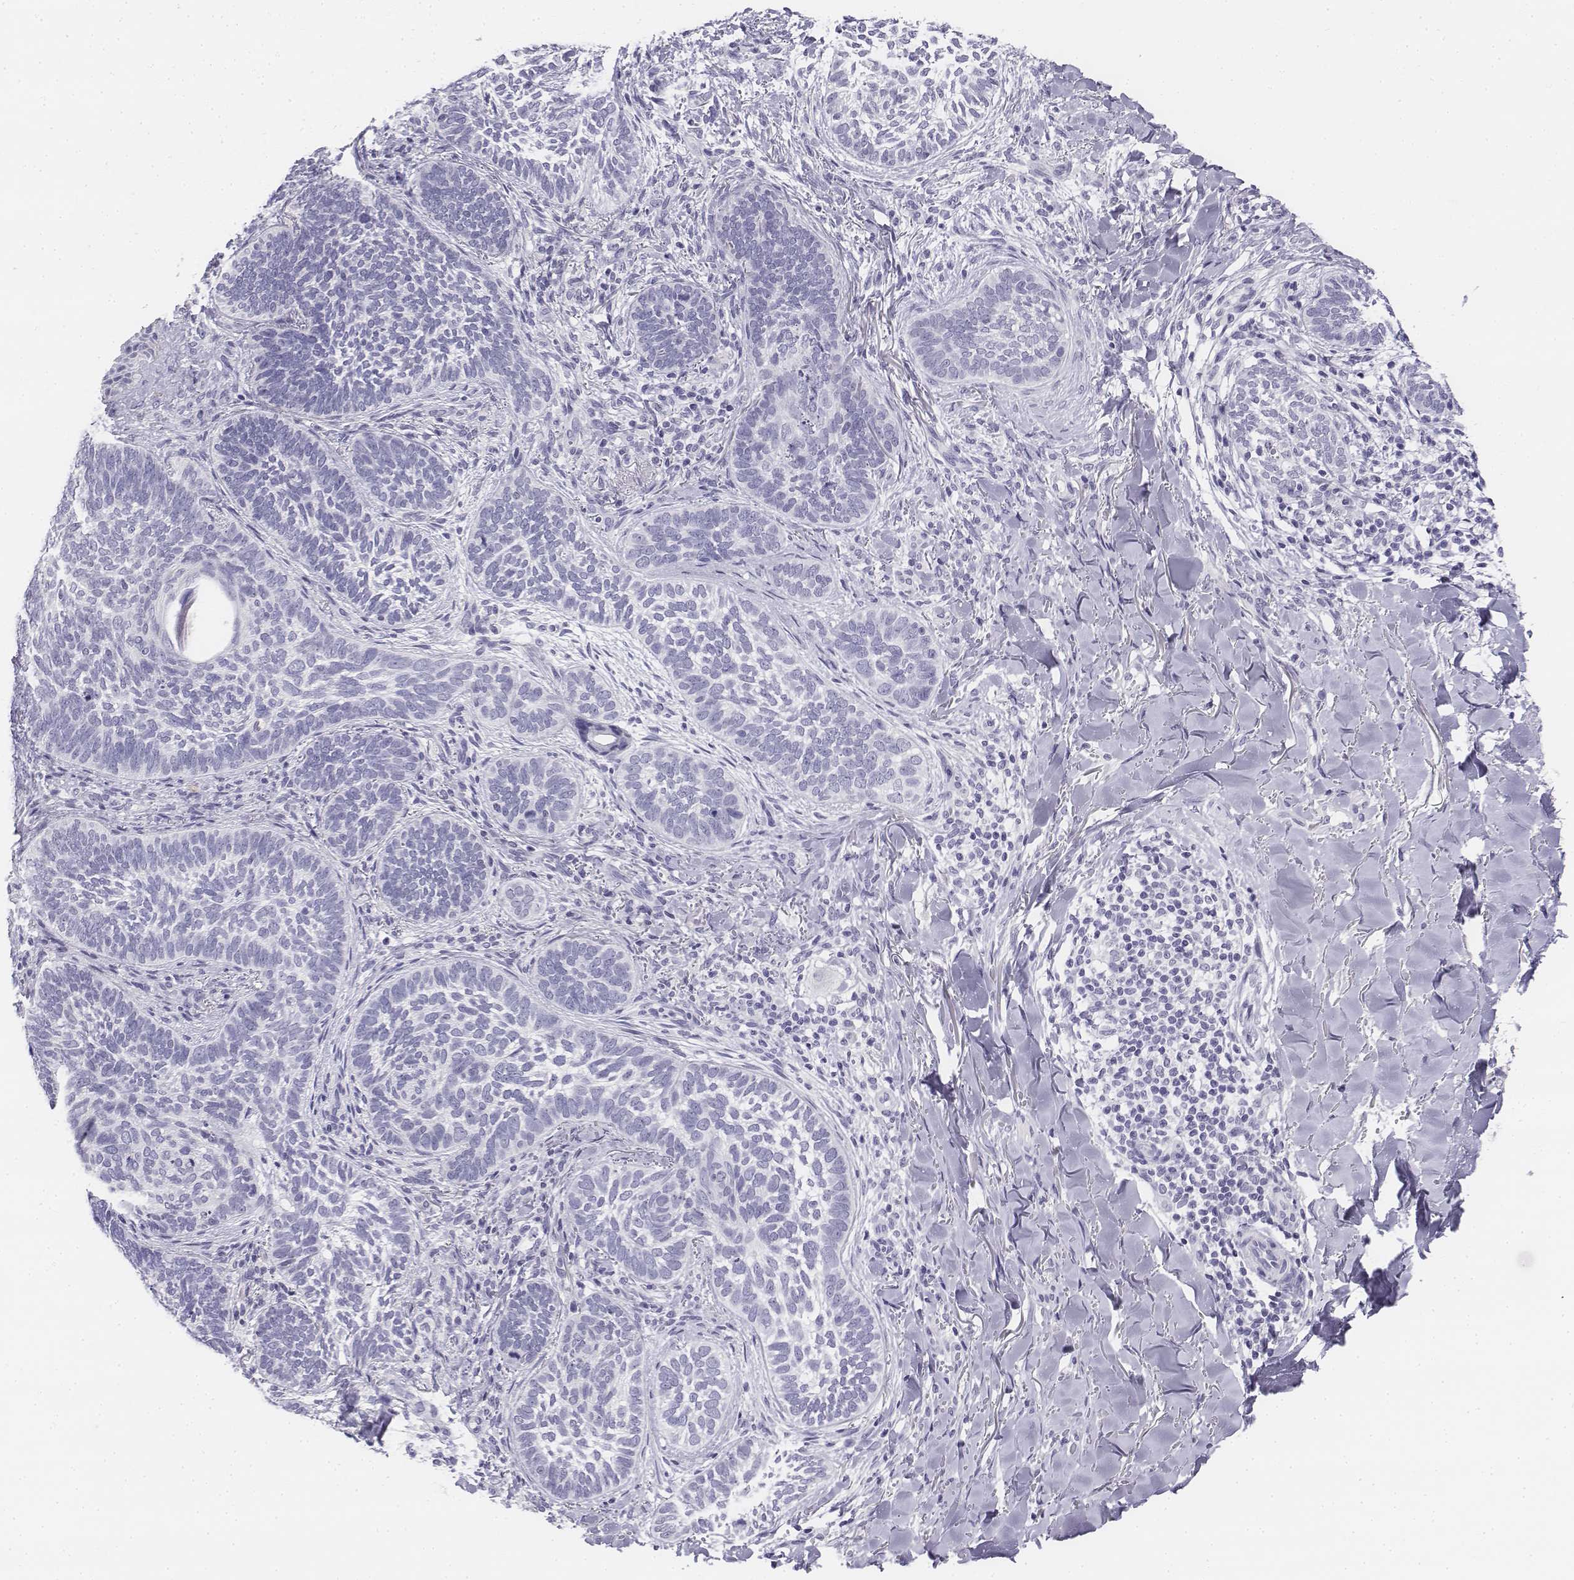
{"staining": {"intensity": "negative", "quantity": "none", "location": "none"}, "tissue": "skin cancer", "cell_type": "Tumor cells", "image_type": "cancer", "snomed": [{"axis": "morphology", "description": "Normal tissue, NOS"}, {"axis": "morphology", "description": "Basal cell carcinoma"}, {"axis": "topography", "description": "Skin"}], "caption": "Skin cancer was stained to show a protein in brown. There is no significant staining in tumor cells.", "gene": "UCN2", "patient": {"sex": "male", "age": 46}}